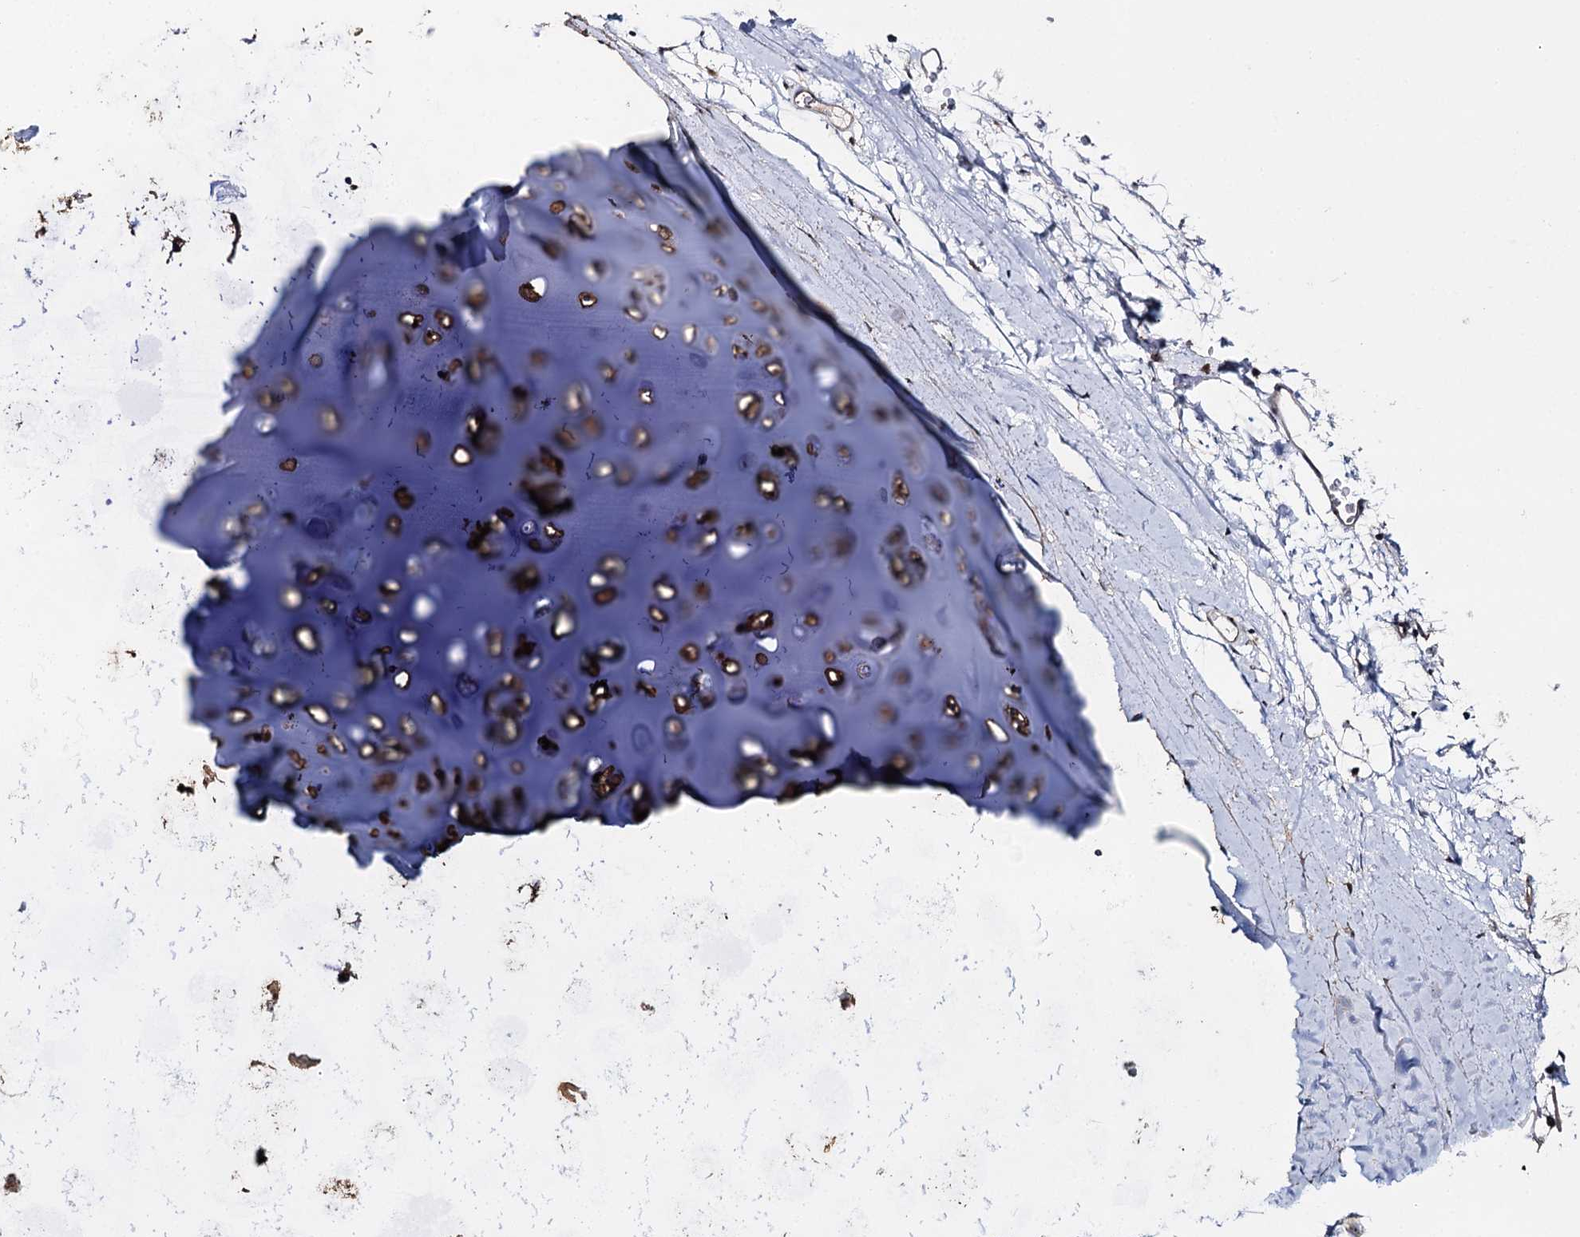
{"staining": {"intensity": "moderate", "quantity": ">75%", "location": "nuclear"}, "tissue": "adipose tissue", "cell_type": "Adipocytes", "image_type": "normal", "snomed": [{"axis": "morphology", "description": "Normal tissue, NOS"}, {"axis": "topography", "description": "Lymph node"}, {"axis": "topography", "description": "Bronchus"}], "caption": "An image showing moderate nuclear staining in about >75% of adipocytes in unremarkable adipose tissue, as visualized by brown immunohistochemical staining.", "gene": "SUPT20H", "patient": {"sex": "male", "age": 63}}